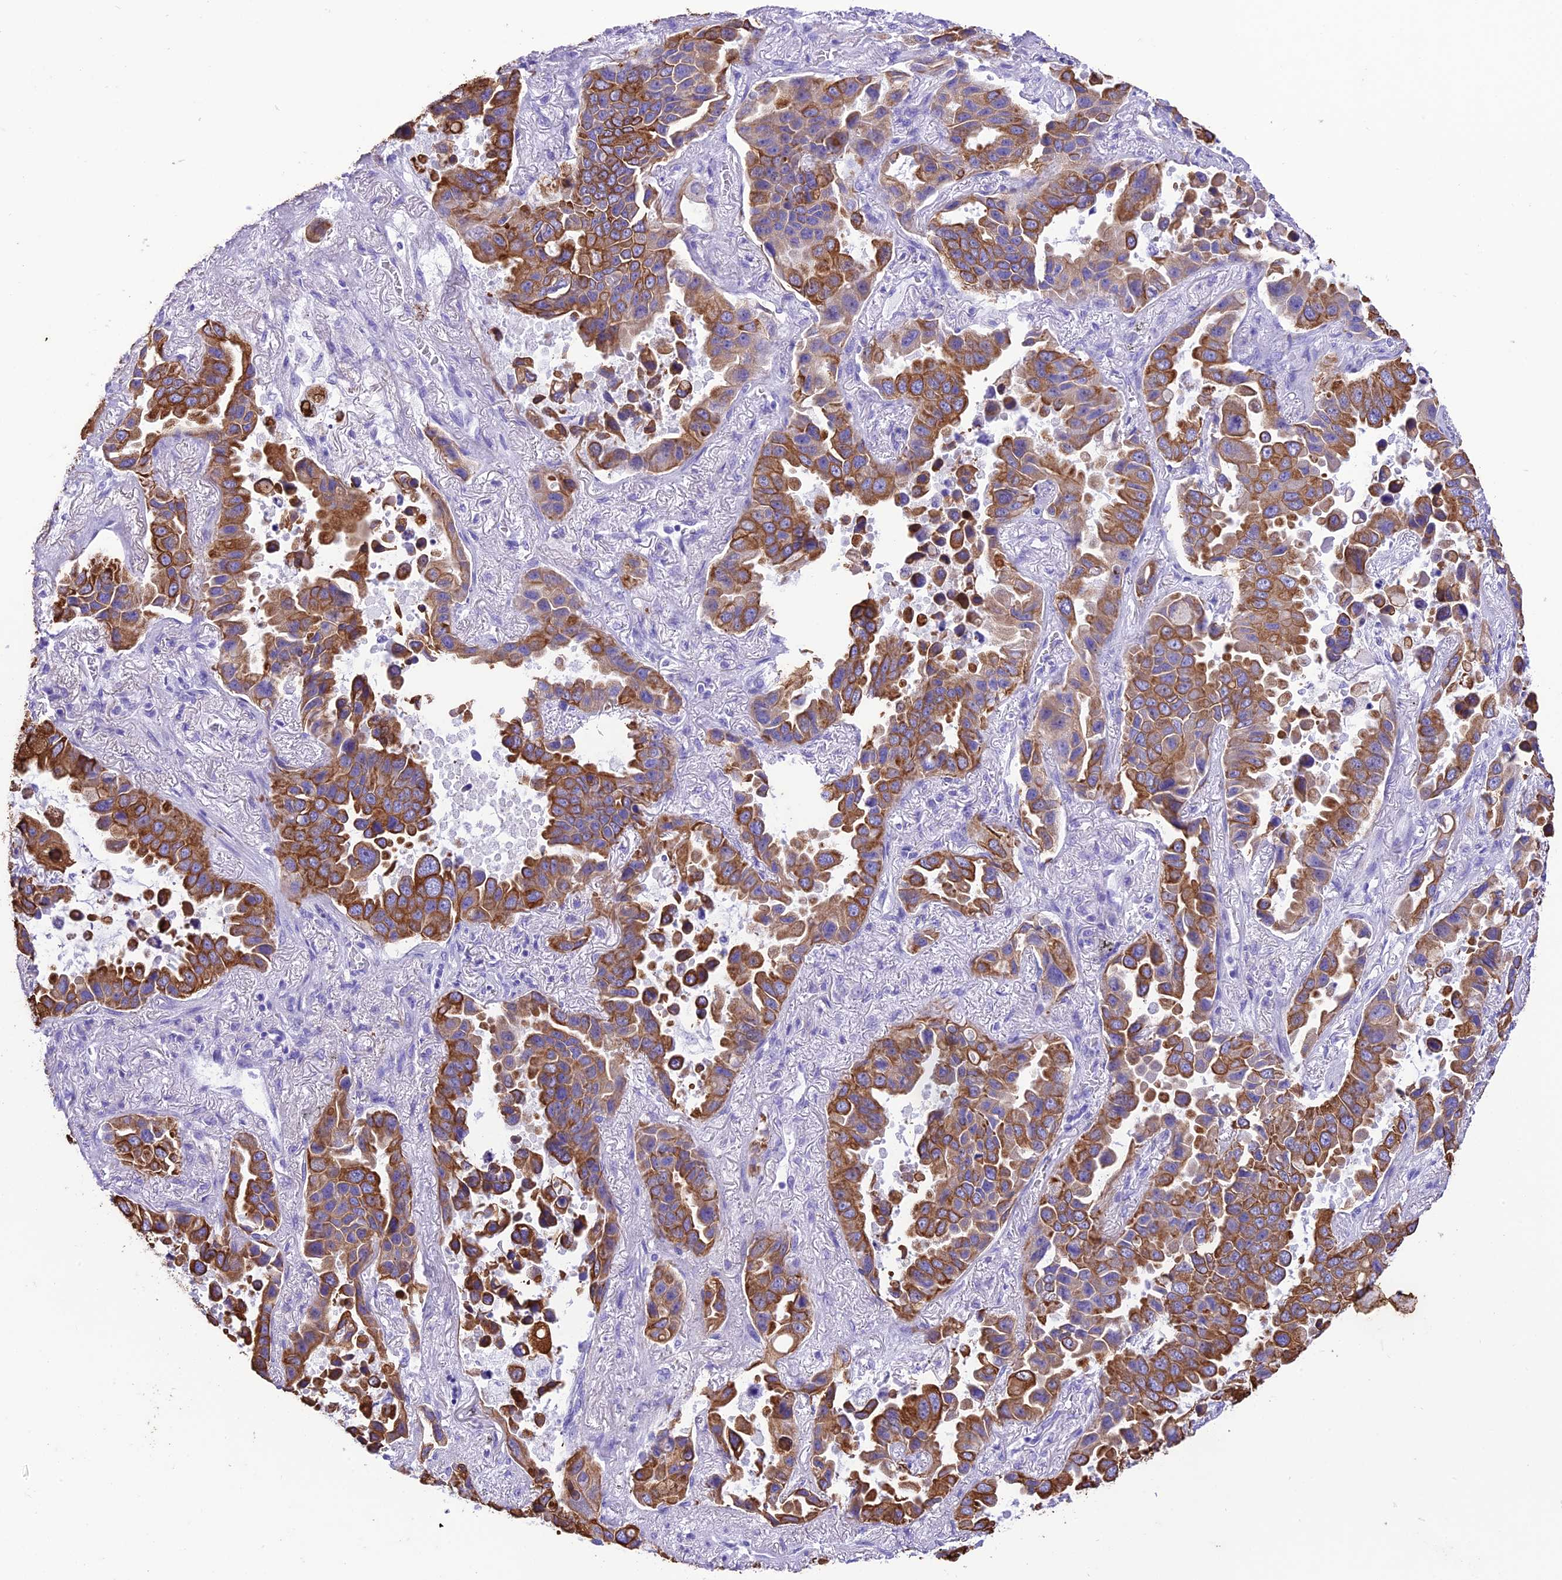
{"staining": {"intensity": "strong", "quantity": ">75%", "location": "cytoplasmic/membranous"}, "tissue": "lung cancer", "cell_type": "Tumor cells", "image_type": "cancer", "snomed": [{"axis": "morphology", "description": "Adenocarcinoma, NOS"}, {"axis": "topography", "description": "Lung"}], "caption": "Lung cancer (adenocarcinoma) stained for a protein reveals strong cytoplasmic/membranous positivity in tumor cells.", "gene": "VPS52", "patient": {"sex": "male", "age": 64}}